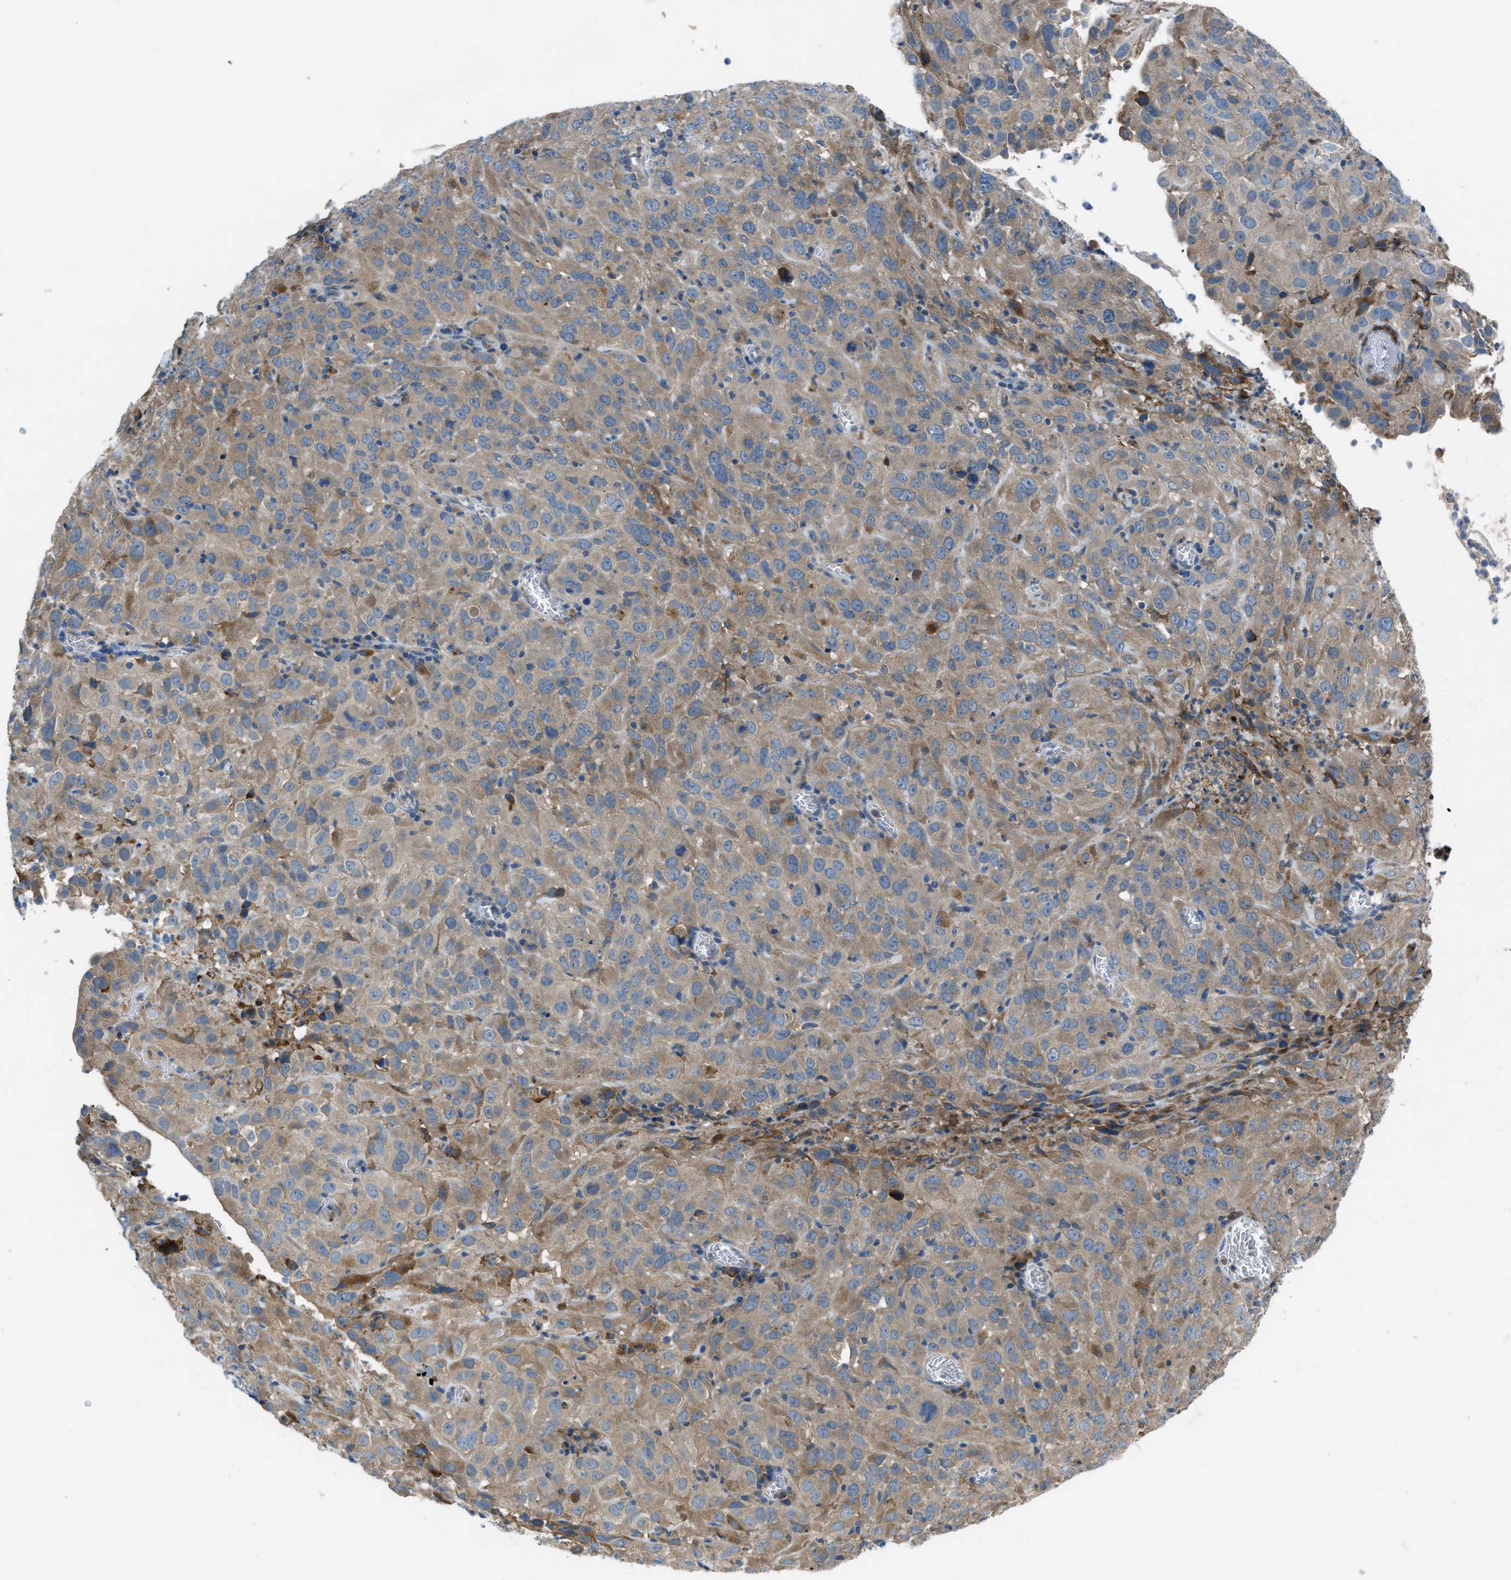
{"staining": {"intensity": "moderate", "quantity": ">75%", "location": "cytoplasmic/membranous"}, "tissue": "cervical cancer", "cell_type": "Tumor cells", "image_type": "cancer", "snomed": [{"axis": "morphology", "description": "Squamous cell carcinoma, NOS"}, {"axis": "topography", "description": "Cervix"}], "caption": "Cervical squamous cell carcinoma tissue demonstrates moderate cytoplasmic/membranous staining in approximately >75% of tumor cells", "gene": "MAP3K20", "patient": {"sex": "female", "age": 32}}